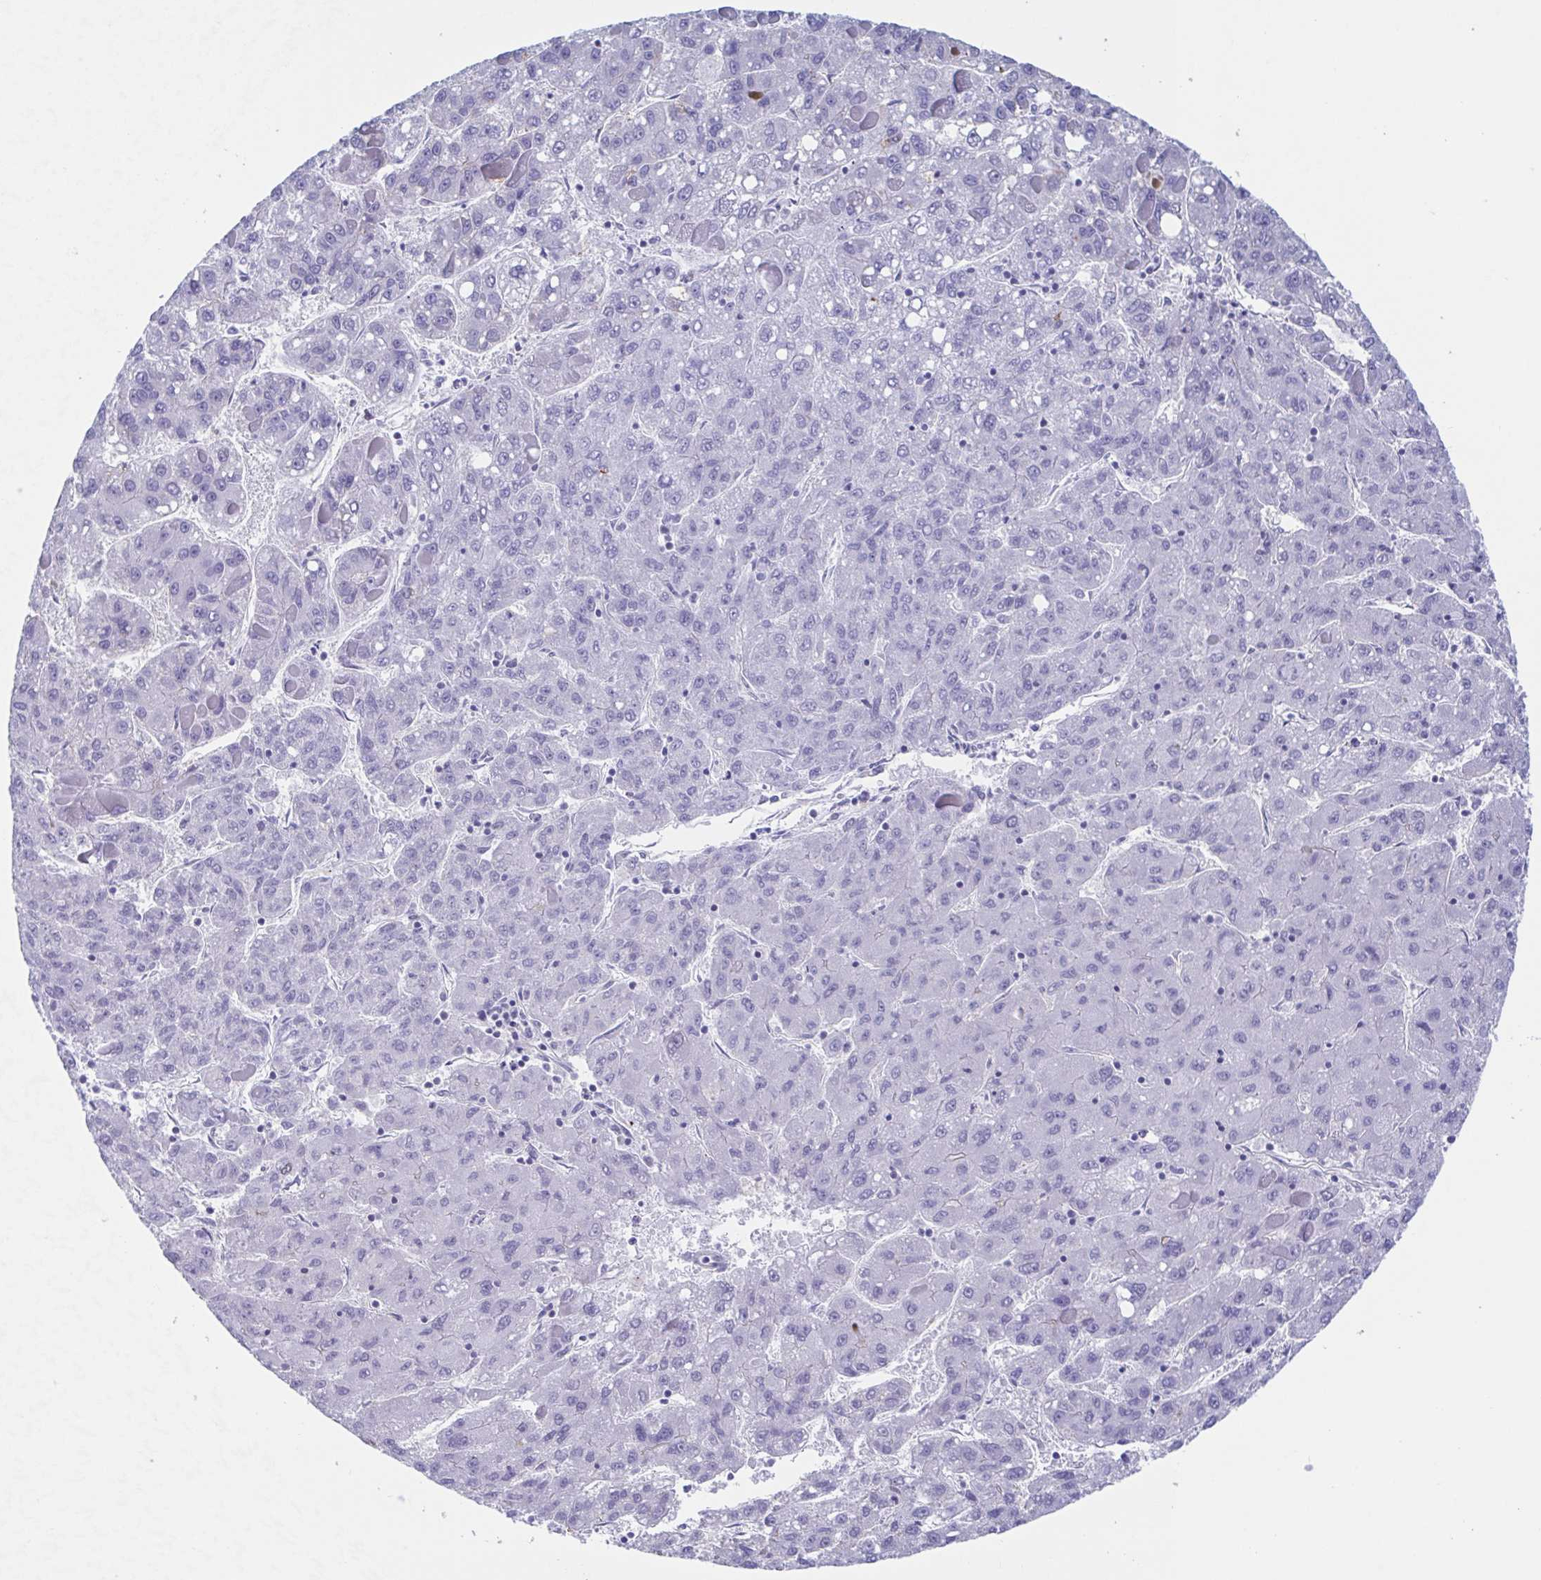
{"staining": {"intensity": "negative", "quantity": "none", "location": "none"}, "tissue": "liver cancer", "cell_type": "Tumor cells", "image_type": "cancer", "snomed": [{"axis": "morphology", "description": "Carcinoma, Hepatocellular, NOS"}, {"axis": "topography", "description": "Liver"}], "caption": "IHC photomicrograph of neoplastic tissue: liver cancer stained with DAB demonstrates no significant protein staining in tumor cells. (DAB immunohistochemistry (IHC) visualized using brightfield microscopy, high magnification).", "gene": "TEX12", "patient": {"sex": "female", "age": 82}}